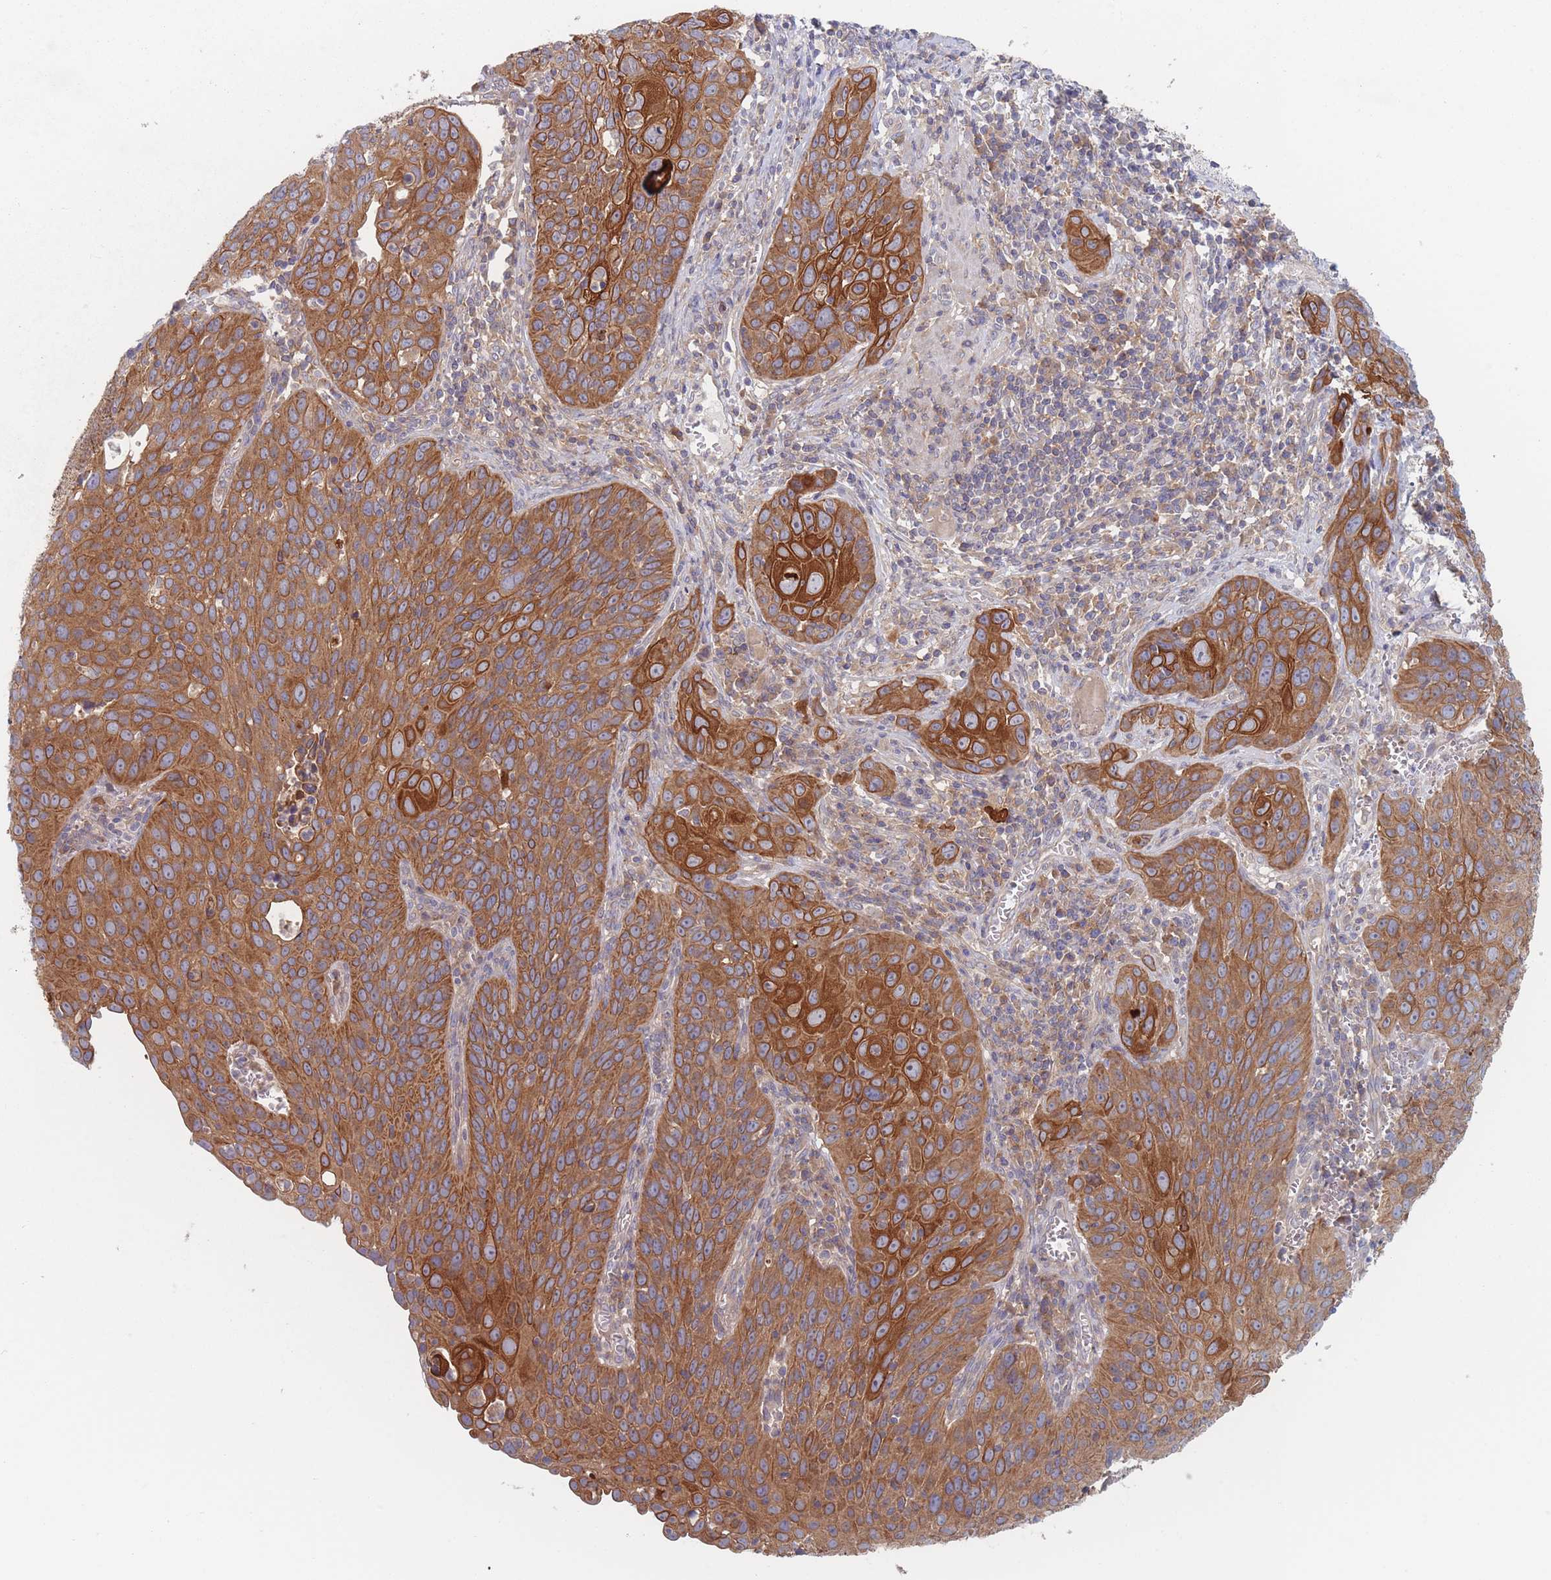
{"staining": {"intensity": "strong", "quantity": ">75%", "location": "cytoplasmic/membranous"}, "tissue": "cervical cancer", "cell_type": "Tumor cells", "image_type": "cancer", "snomed": [{"axis": "morphology", "description": "Squamous cell carcinoma, NOS"}, {"axis": "topography", "description": "Cervix"}], "caption": "Immunohistochemical staining of squamous cell carcinoma (cervical) reveals high levels of strong cytoplasmic/membranous protein positivity in approximately >75% of tumor cells.", "gene": "EFCC1", "patient": {"sex": "female", "age": 36}}